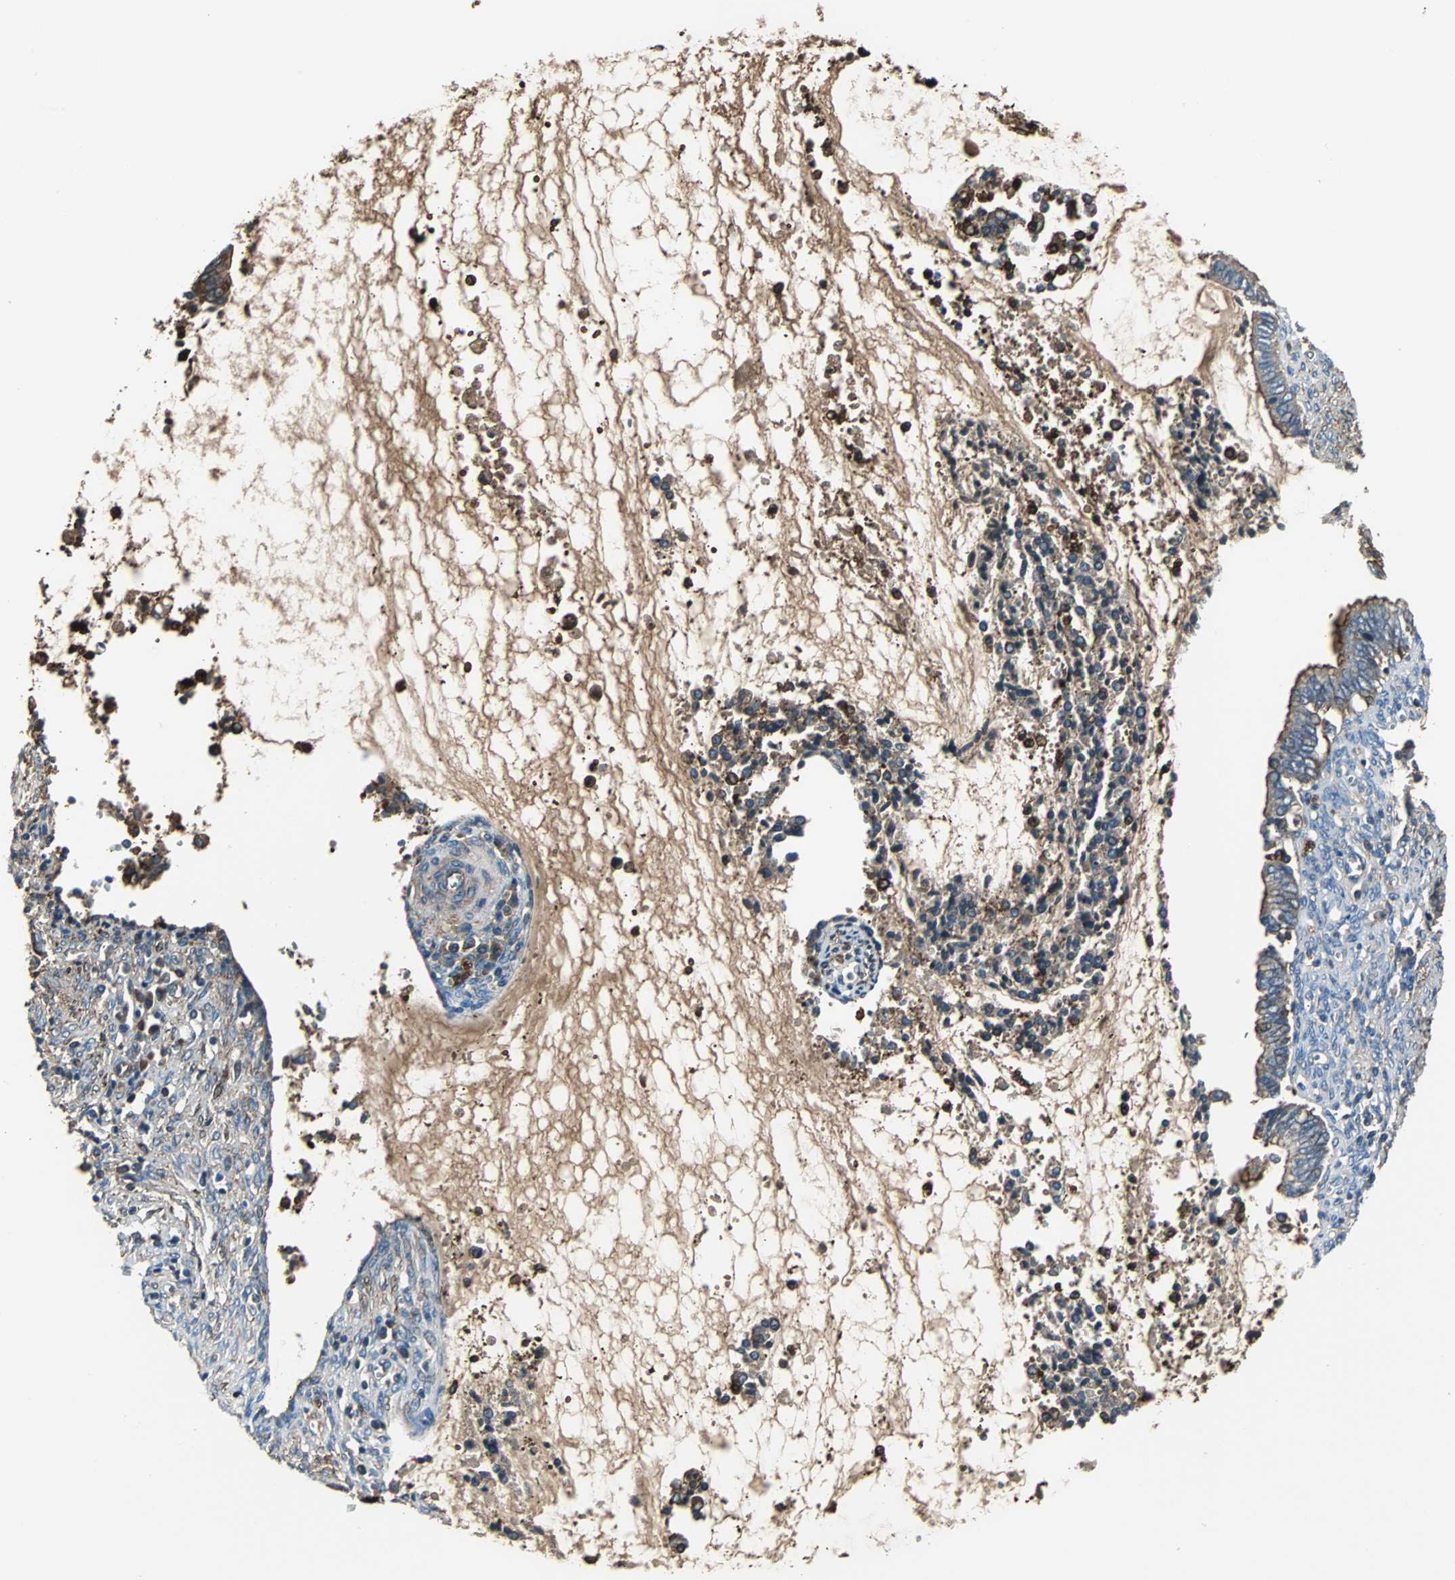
{"staining": {"intensity": "moderate", "quantity": ">75%", "location": "cytoplasmic/membranous"}, "tissue": "cervical cancer", "cell_type": "Tumor cells", "image_type": "cancer", "snomed": [{"axis": "morphology", "description": "Adenocarcinoma, NOS"}, {"axis": "topography", "description": "Cervix"}], "caption": "Cervical cancer (adenocarcinoma) tissue displays moderate cytoplasmic/membranous expression in approximately >75% of tumor cells", "gene": "ACTN1", "patient": {"sex": "female", "age": 44}}